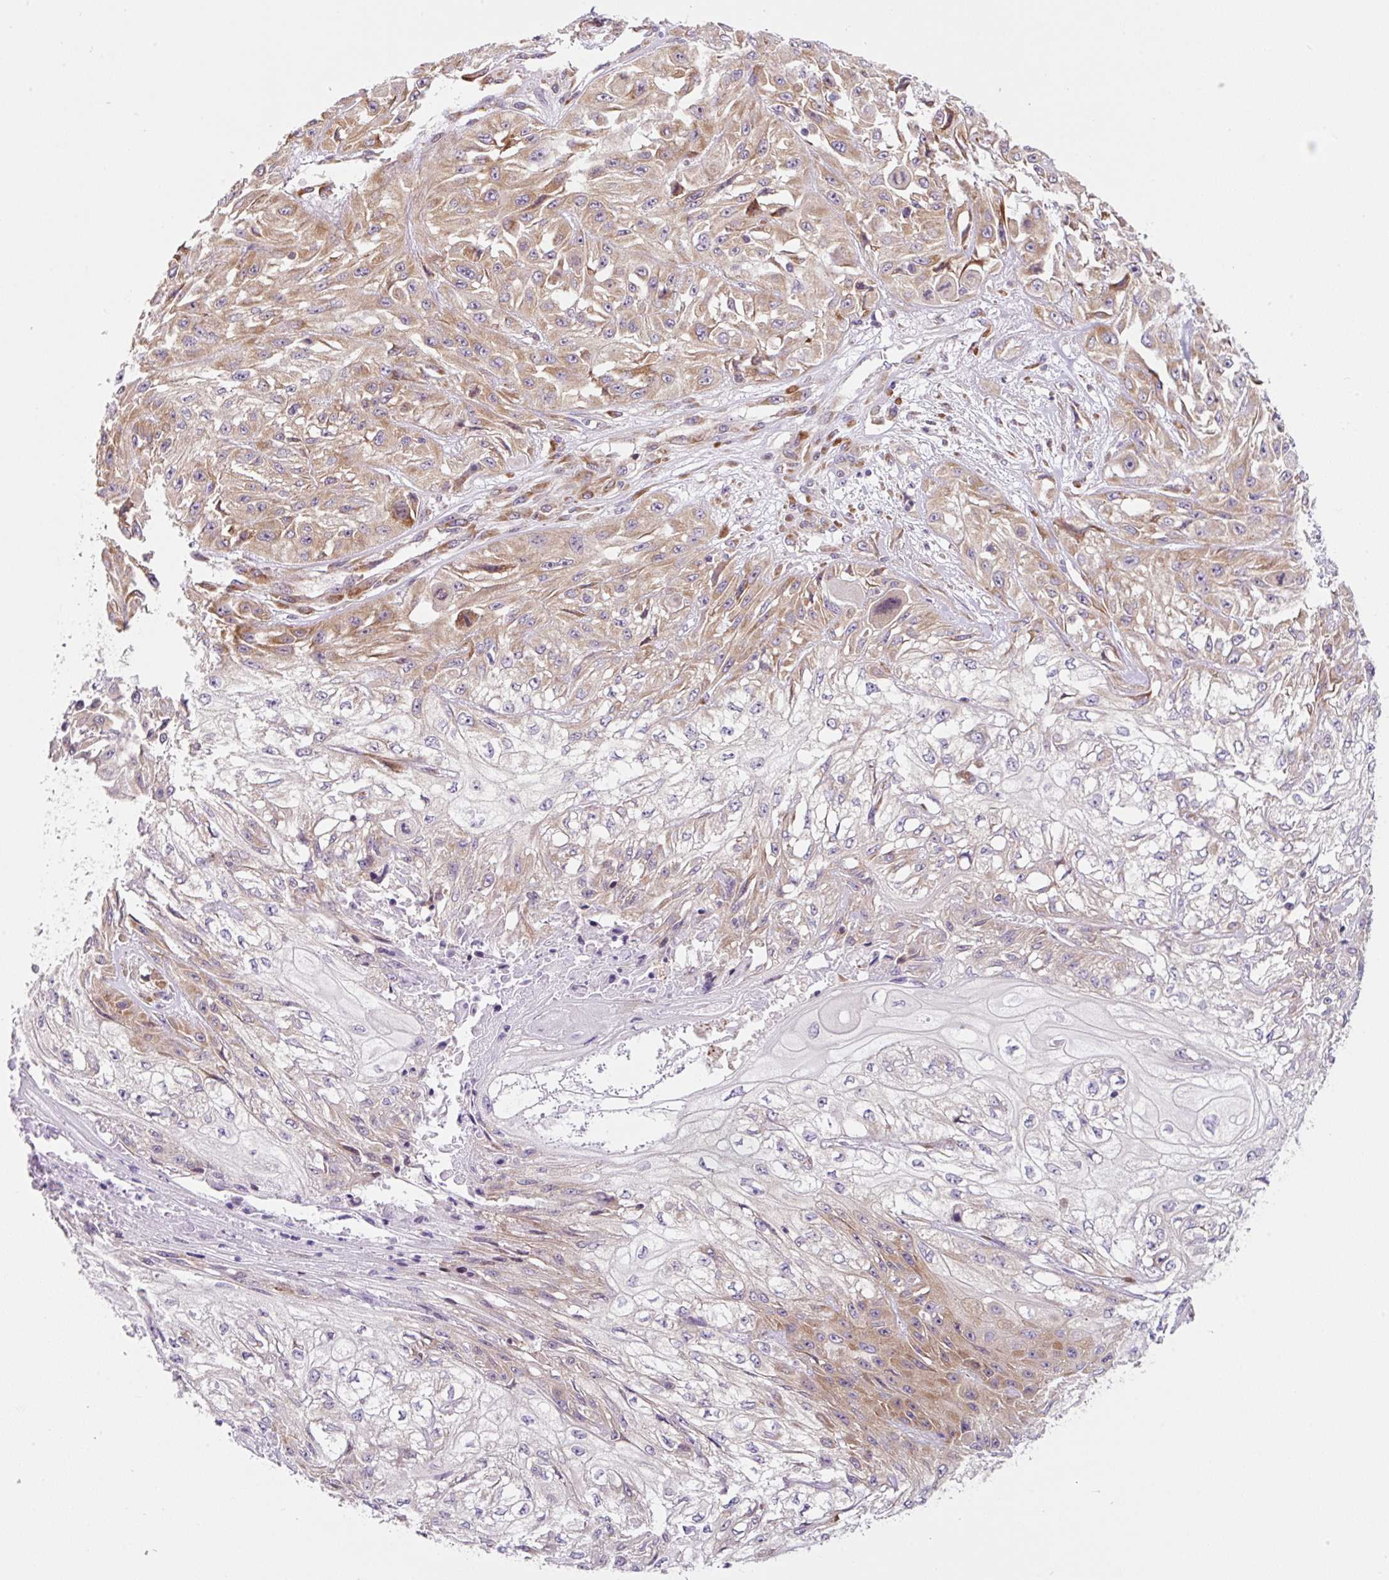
{"staining": {"intensity": "moderate", "quantity": ">75%", "location": "cytoplasmic/membranous"}, "tissue": "skin cancer", "cell_type": "Tumor cells", "image_type": "cancer", "snomed": [{"axis": "morphology", "description": "Squamous cell carcinoma, NOS"}, {"axis": "morphology", "description": "Squamous cell carcinoma, metastatic, NOS"}, {"axis": "topography", "description": "Skin"}, {"axis": "topography", "description": "Lymph node"}], "caption": "An immunohistochemistry (IHC) image of tumor tissue is shown. Protein staining in brown labels moderate cytoplasmic/membranous positivity in skin cancer (metastatic squamous cell carcinoma) within tumor cells.", "gene": "RPL41", "patient": {"sex": "male", "age": 75}}